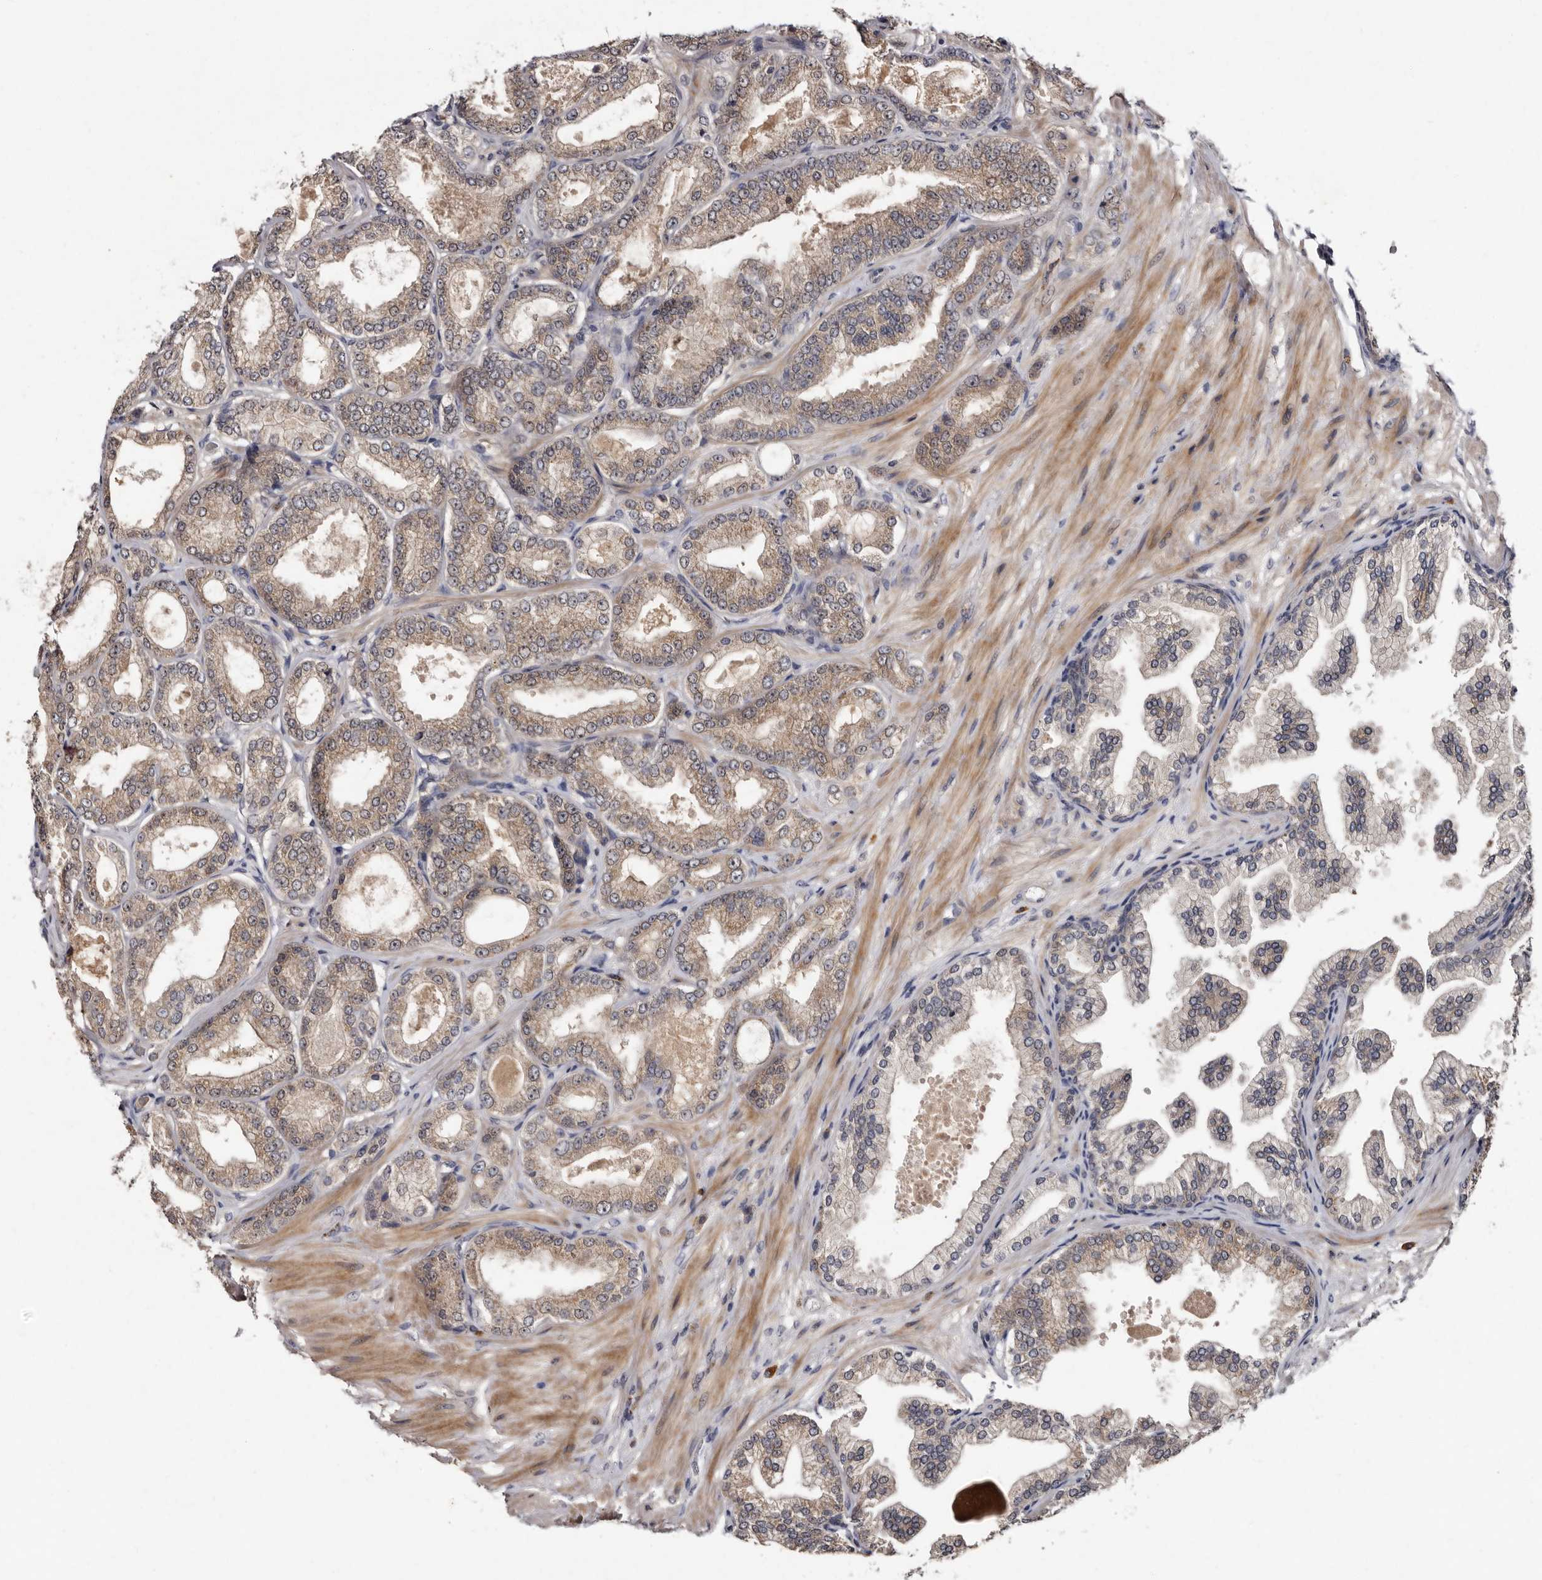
{"staining": {"intensity": "weak", "quantity": ">75%", "location": "cytoplasmic/membranous"}, "tissue": "prostate cancer", "cell_type": "Tumor cells", "image_type": "cancer", "snomed": [{"axis": "morphology", "description": "Adenocarcinoma, Low grade"}, {"axis": "topography", "description": "Prostate"}], "caption": "Prostate cancer (low-grade adenocarcinoma) tissue demonstrates weak cytoplasmic/membranous expression in about >75% of tumor cells, visualized by immunohistochemistry.", "gene": "DNPH1", "patient": {"sex": "male", "age": 63}}